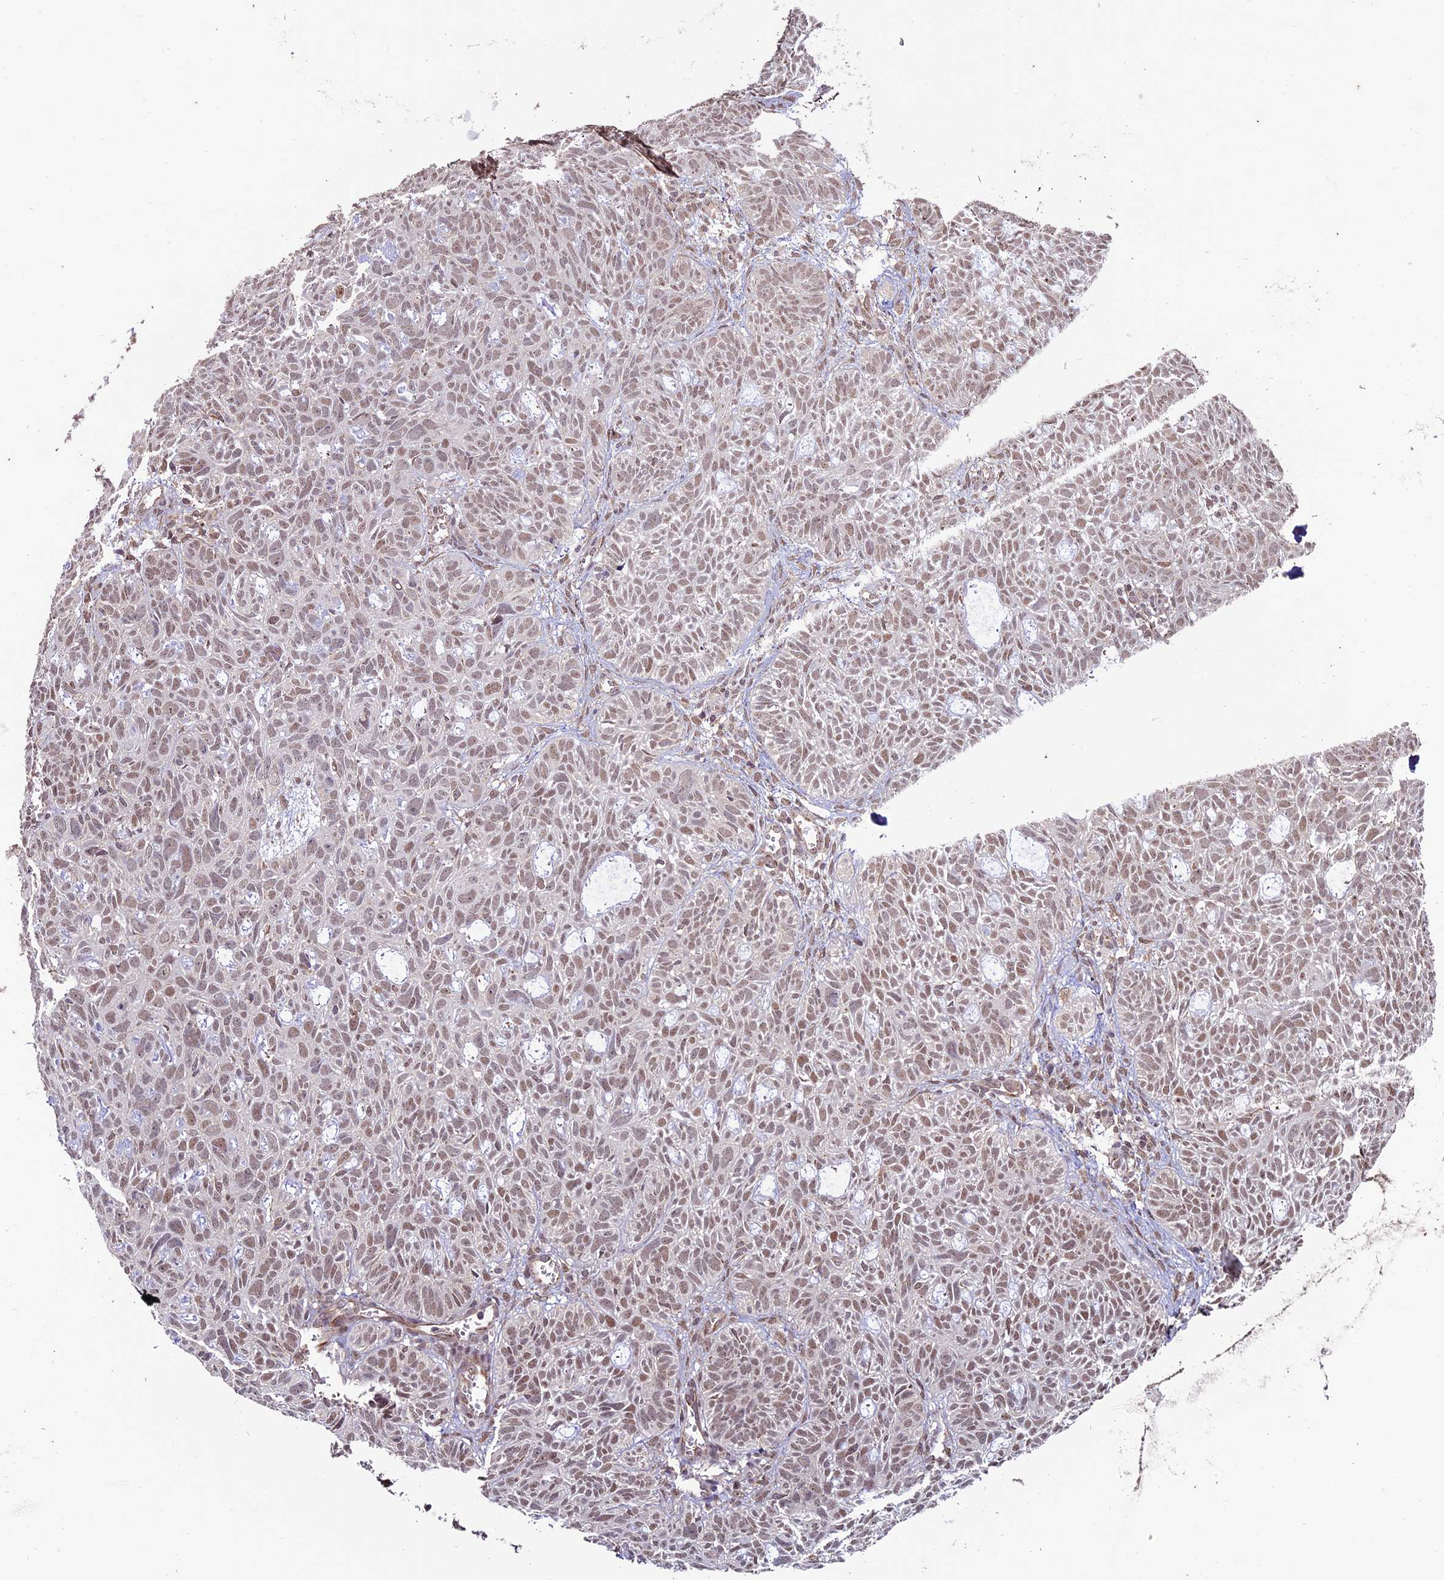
{"staining": {"intensity": "moderate", "quantity": ">75%", "location": "nuclear"}, "tissue": "skin cancer", "cell_type": "Tumor cells", "image_type": "cancer", "snomed": [{"axis": "morphology", "description": "Basal cell carcinoma"}, {"axis": "topography", "description": "Skin"}], "caption": "Protein staining exhibits moderate nuclear staining in approximately >75% of tumor cells in basal cell carcinoma (skin).", "gene": "CABIN1", "patient": {"sex": "male", "age": 69}}